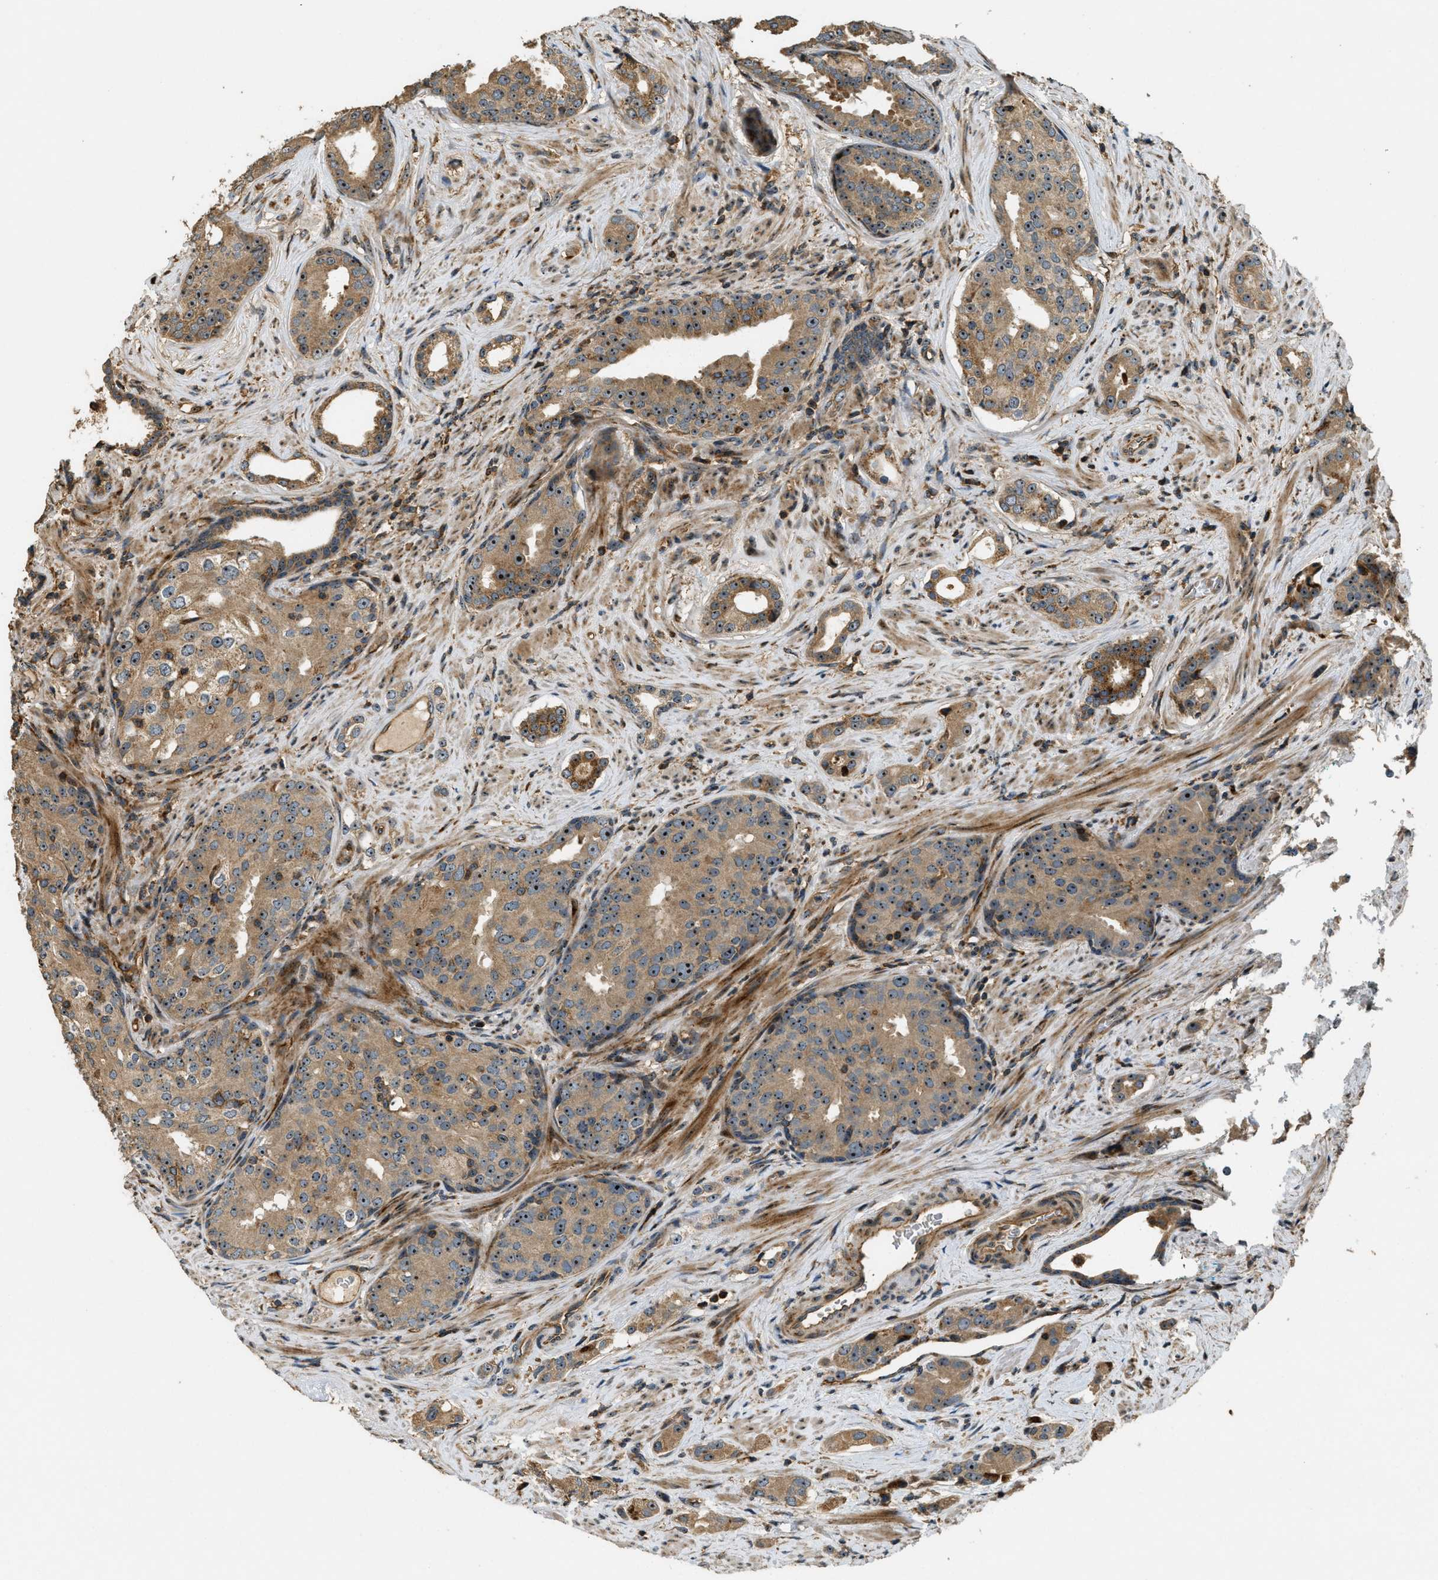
{"staining": {"intensity": "strong", "quantity": ">75%", "location": "cytoplasmic/membranous,nuclear"}, "tissue": "prostate cancer", "cell_type": "Tumor cells", "image_type": "cancer", "snomed": [{"axis": "morphology", "description": "Adenocarcinoma, High grade"}, {"axis": "topography", "description": "Prostate"}], "caption": "Prostate high-grade adenocarcinoma was stained to show a protein in brown. There is high levels of strong cytoplasmic/membranous and nuclear expression in approximately >75% of tumor cells.", "gene": "LRP12", "patient": {"sex": "male", "age": 71}}